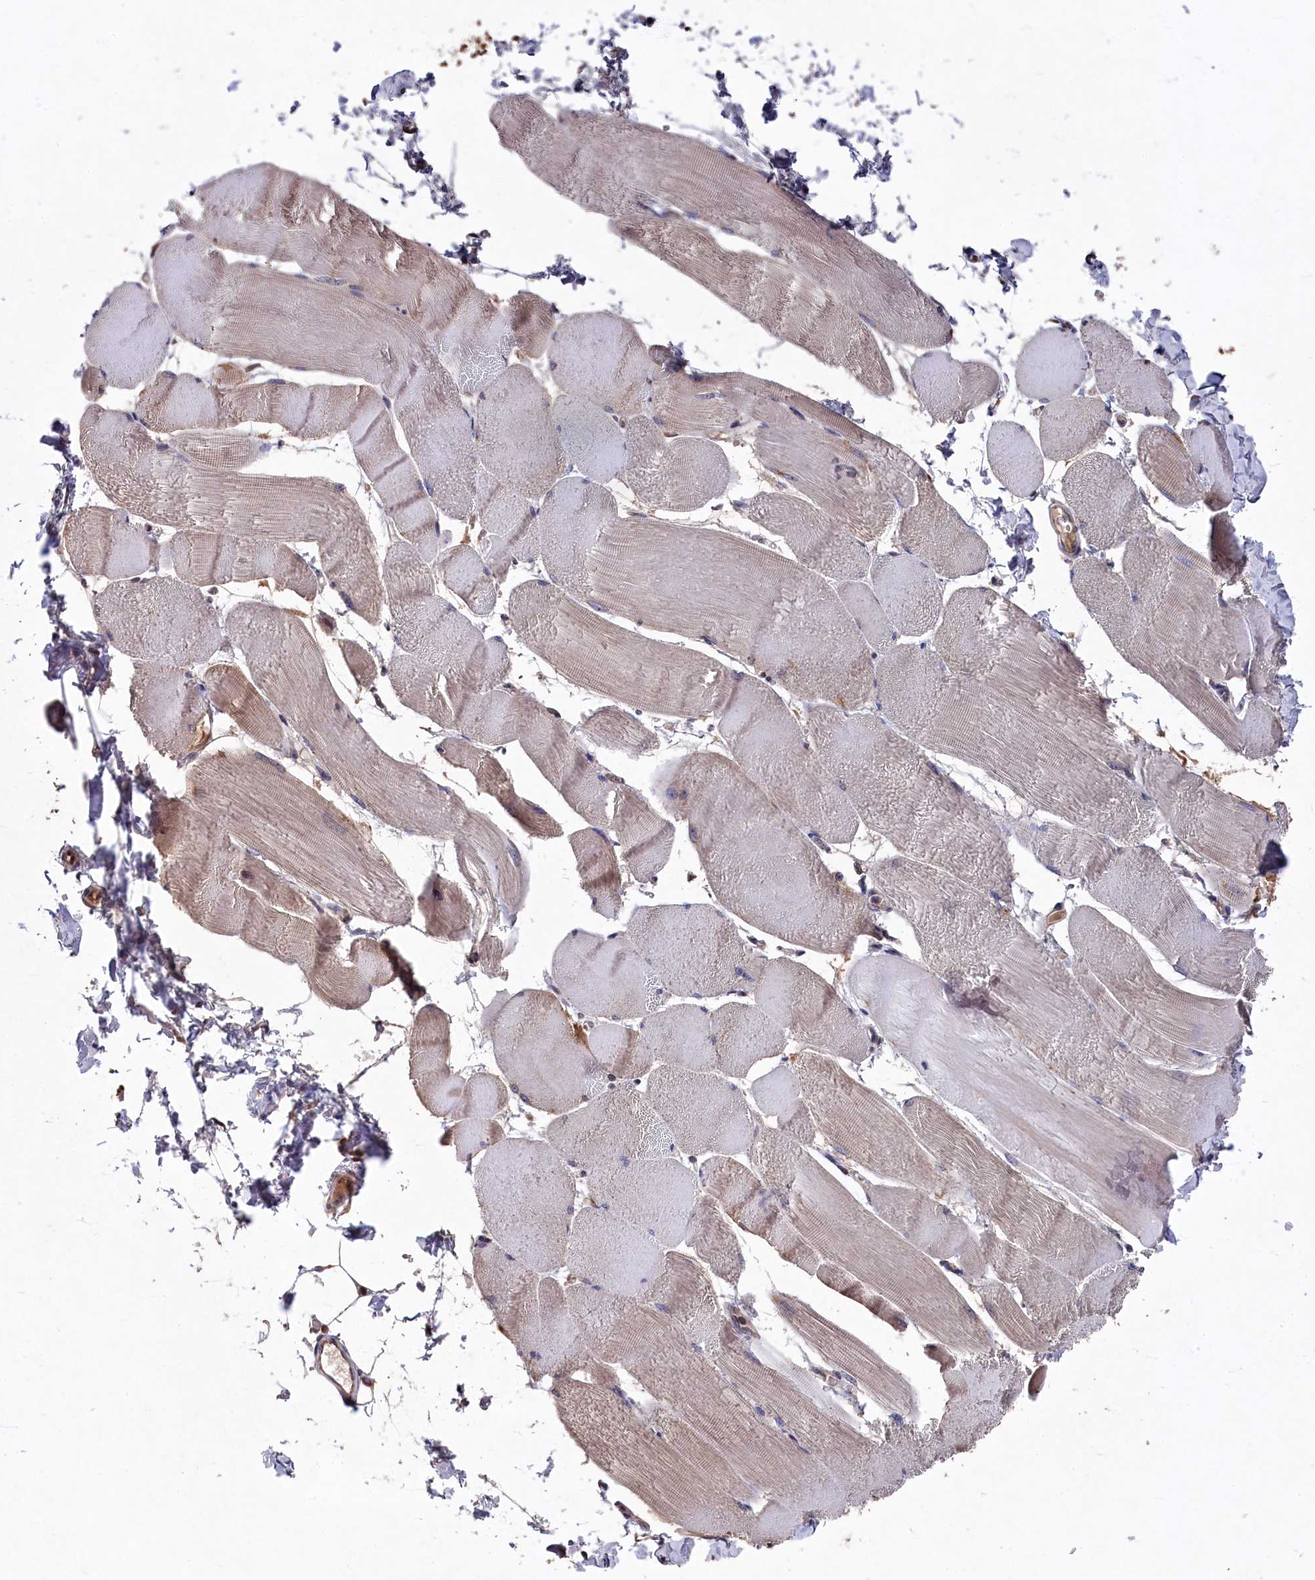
{"staining": {"intensity": "weak", "quantity": "<25%", "location": "cytoplasmic/membranous"}, "tissue": "skeletal muscle", "cell_type": "Myocytes", "image_type": "normal", "snomed": [{"axis": "morphology", "description": "Normal tissue, NOS"}, {"axis": "morphology", "description": "Basal cell carcinoma"}, {"axis": "topography", "description": "Skeletal muscle"}], "caption": "This is a photomicrograph of immunohistochemistry (IHC) staining of unremarkable skeletal muscle, which shows no staining in myocytes. (Brightfield microscopy of DAB IHC at high magnification).", "gene": "NAA60", "patient": {"sex": "female", "age": 64}}